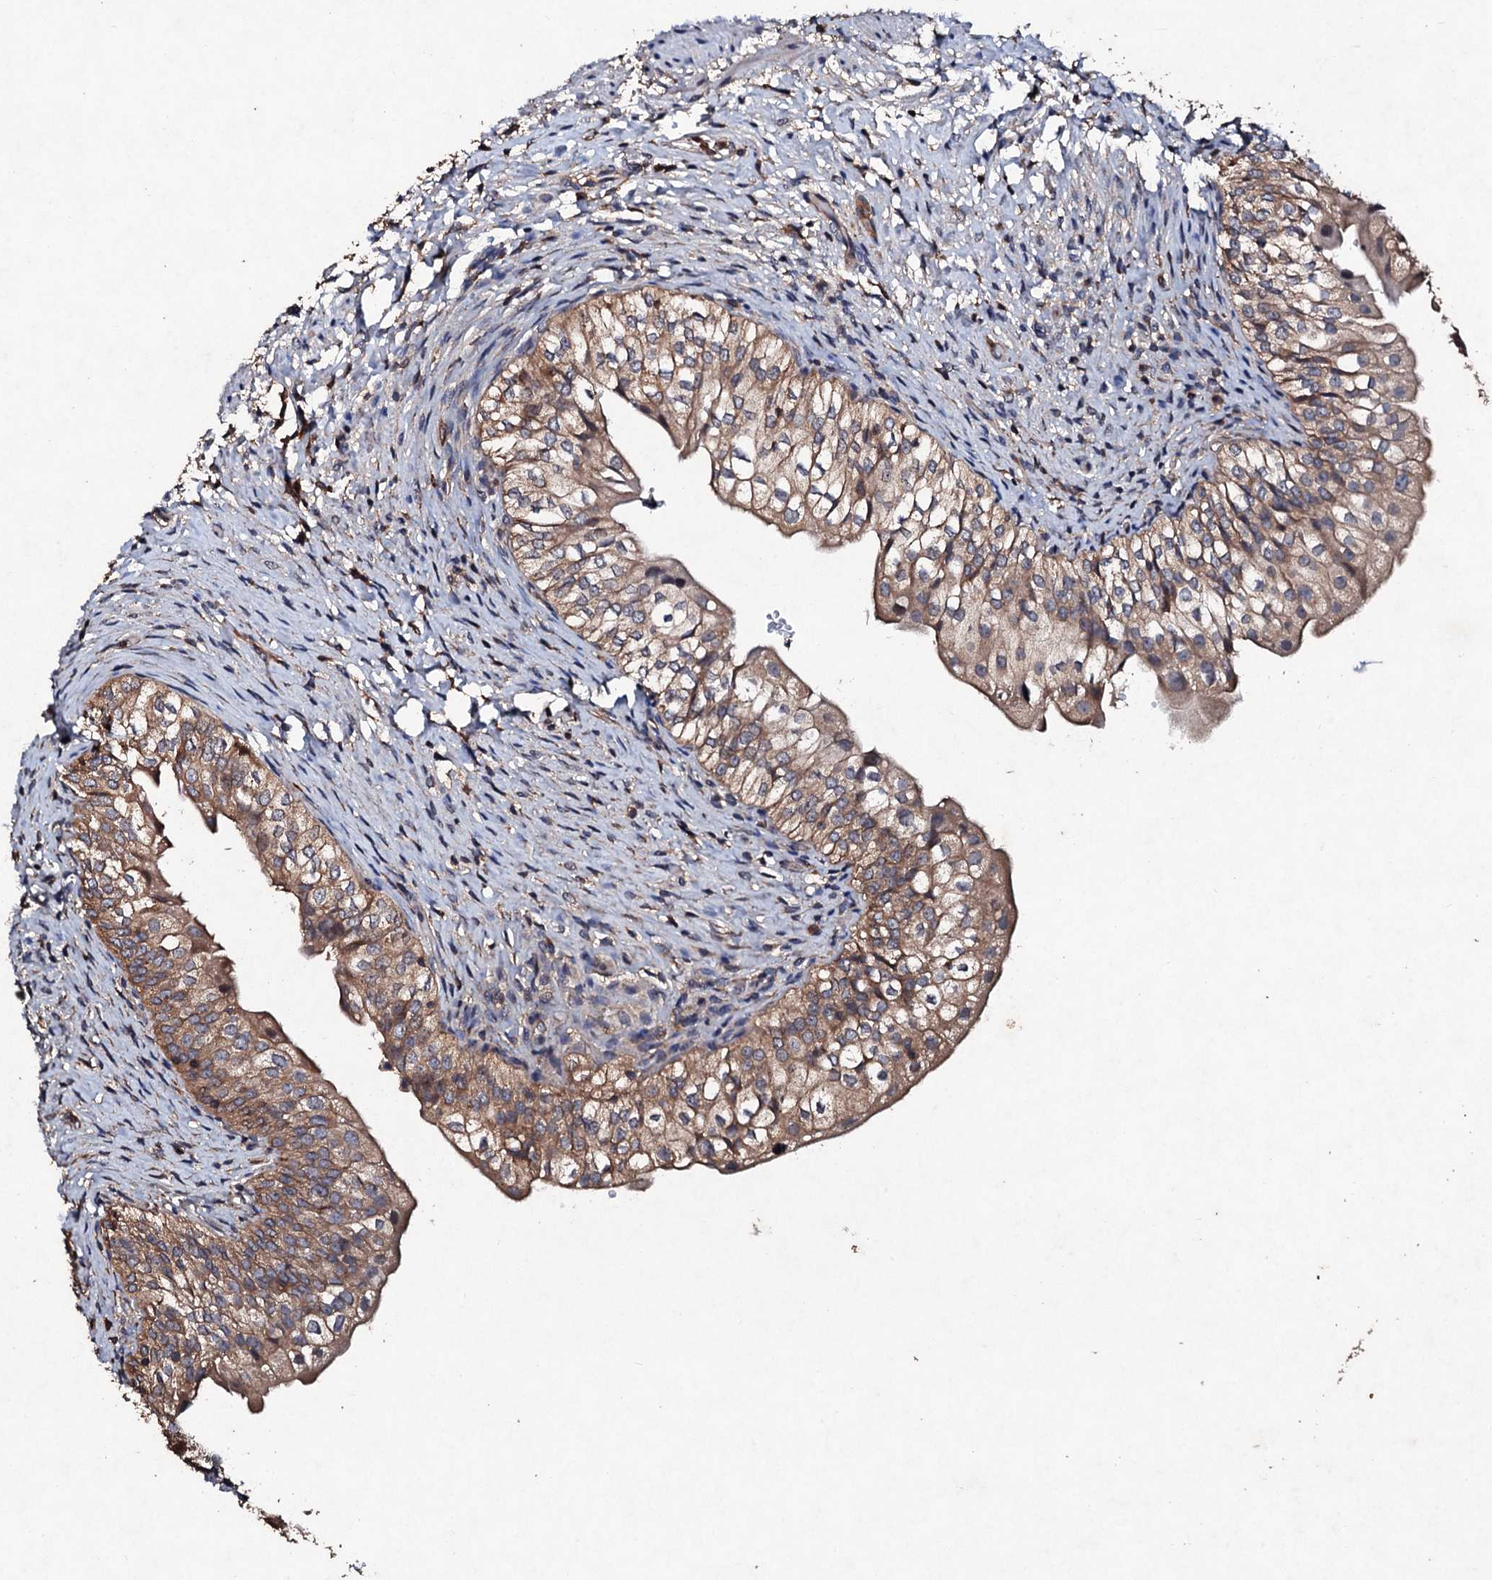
{"staining": {"intensity": "moderate", "quantity": ">75%", "location": "cytoplasmic/membranous"}, "tissue": "urinary bladder", "cell_type": "Urothelial cells", "image_type": "normal", "snomed": [{"axis": "morphology", "description": "Normal tissue, NOS"}, {"axis": "topography", "description": "Urinary bladder"}], "caption": "A high-resolution image shows immunohistochemistry (IHC) staining of unremarkable urinary bladder, which shows moderate cytoplasmic/membranous staining in approximately >75% of urothelial cells. The staining is performed using DAB (3,3'-diaminobenzidine) brown chromogen to label protein expression. The nuclei are counter-stained blue using hematoxylin.", "gene": "KERA", "patient": {"sex": "male", "age": 55}}